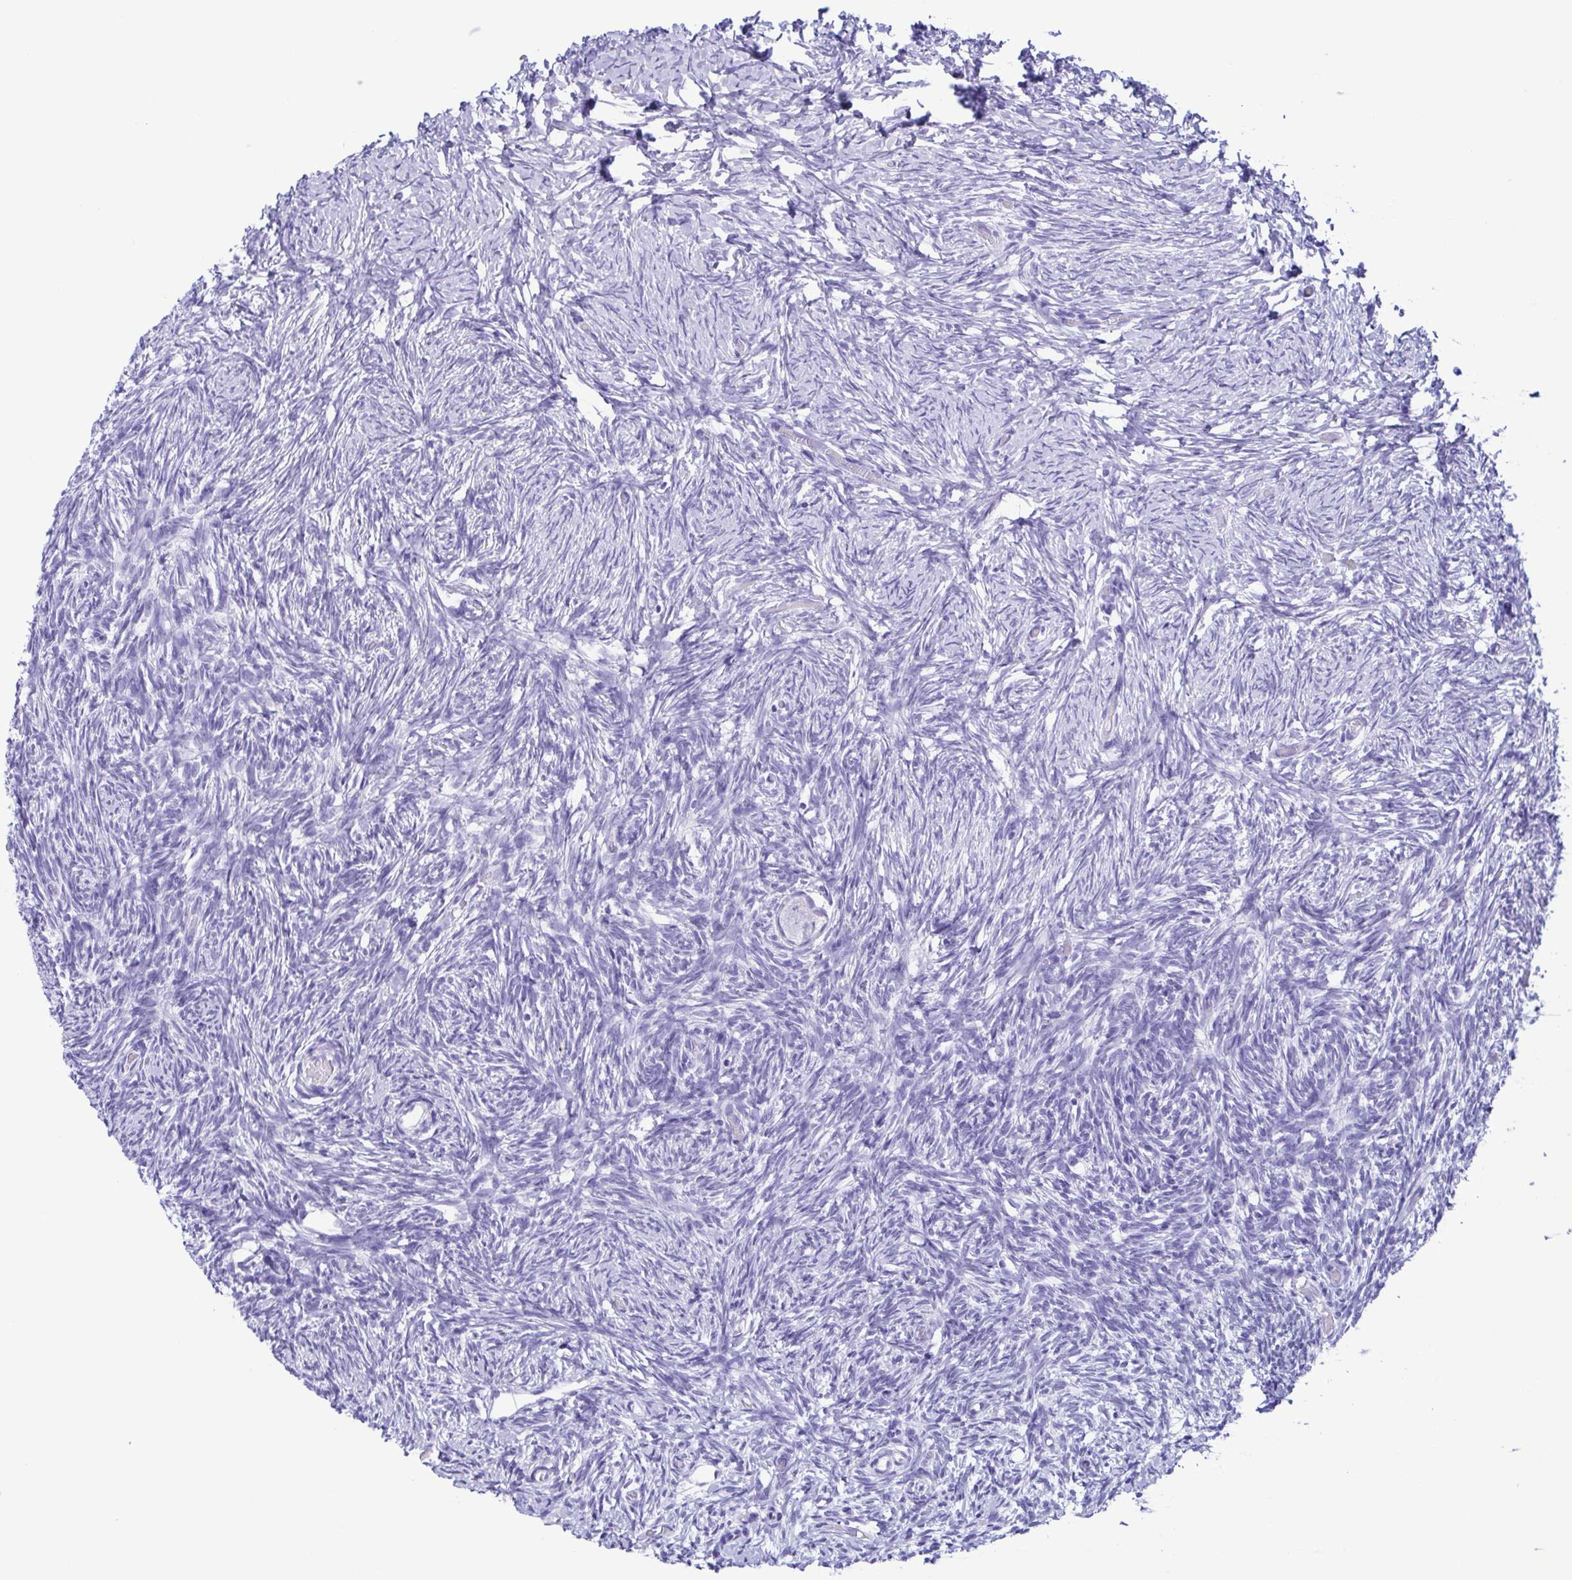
{"staining": {"intensity": "negative", "quantity": "none", "location": "none"}, "tissue": "ovary", "cell_type": "Follicle cells", "image_type": "normal", "snomed": [{"axis": "morphology", "description": "Normal tissue, NOS"}, {"axis": "topography", "description": "Ovary"}], "caption": "Immunohistochemical staining of unremarkable human ovary shows no significant positivity in follicle cells.", "gene": "TSPY10", "patient": {"sex": "female", "age": 39}}